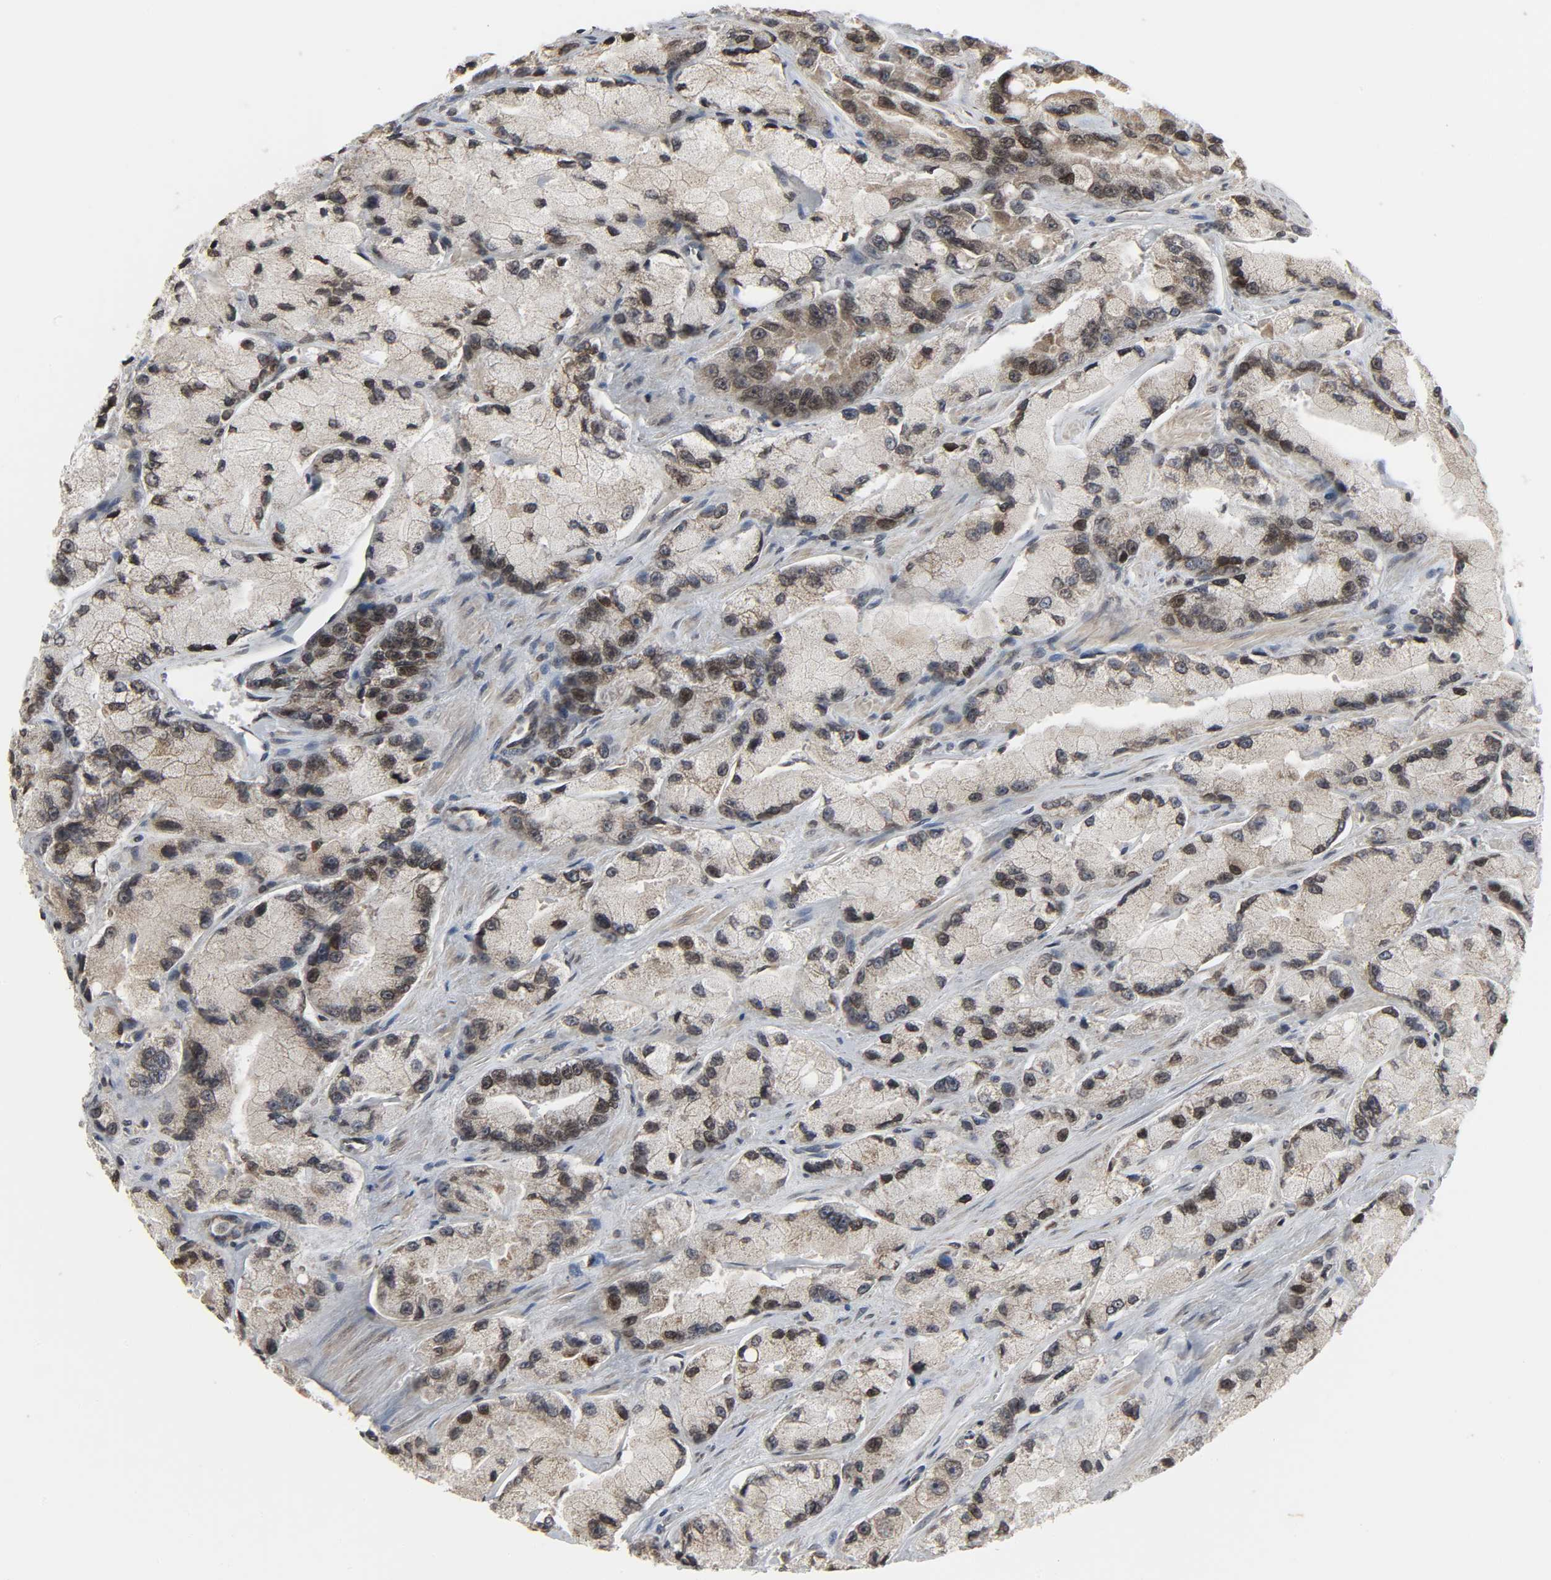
{"staining": {"intensity": "moderate", "quantity": "25%-75%", "location": "nuclear"}, "tissue": "prostate cancer", "cell_type": "Tumor cells", "image_type": "cancer", "snomed": [{"axis": "morphology", "description": "Adenocarcinoma, High grade"}, {"axis": "topography", "description": "Prostate"}], "caption": "Immunohistochemical staining of prostate cancer (adenocarcinoma (high-grade)) demonstrates moderate nuclear protein staining in approximately 25%-75% of tumor cells.", "gene": "XRCC1", "patient": {"sex": "male", "age": 58}}